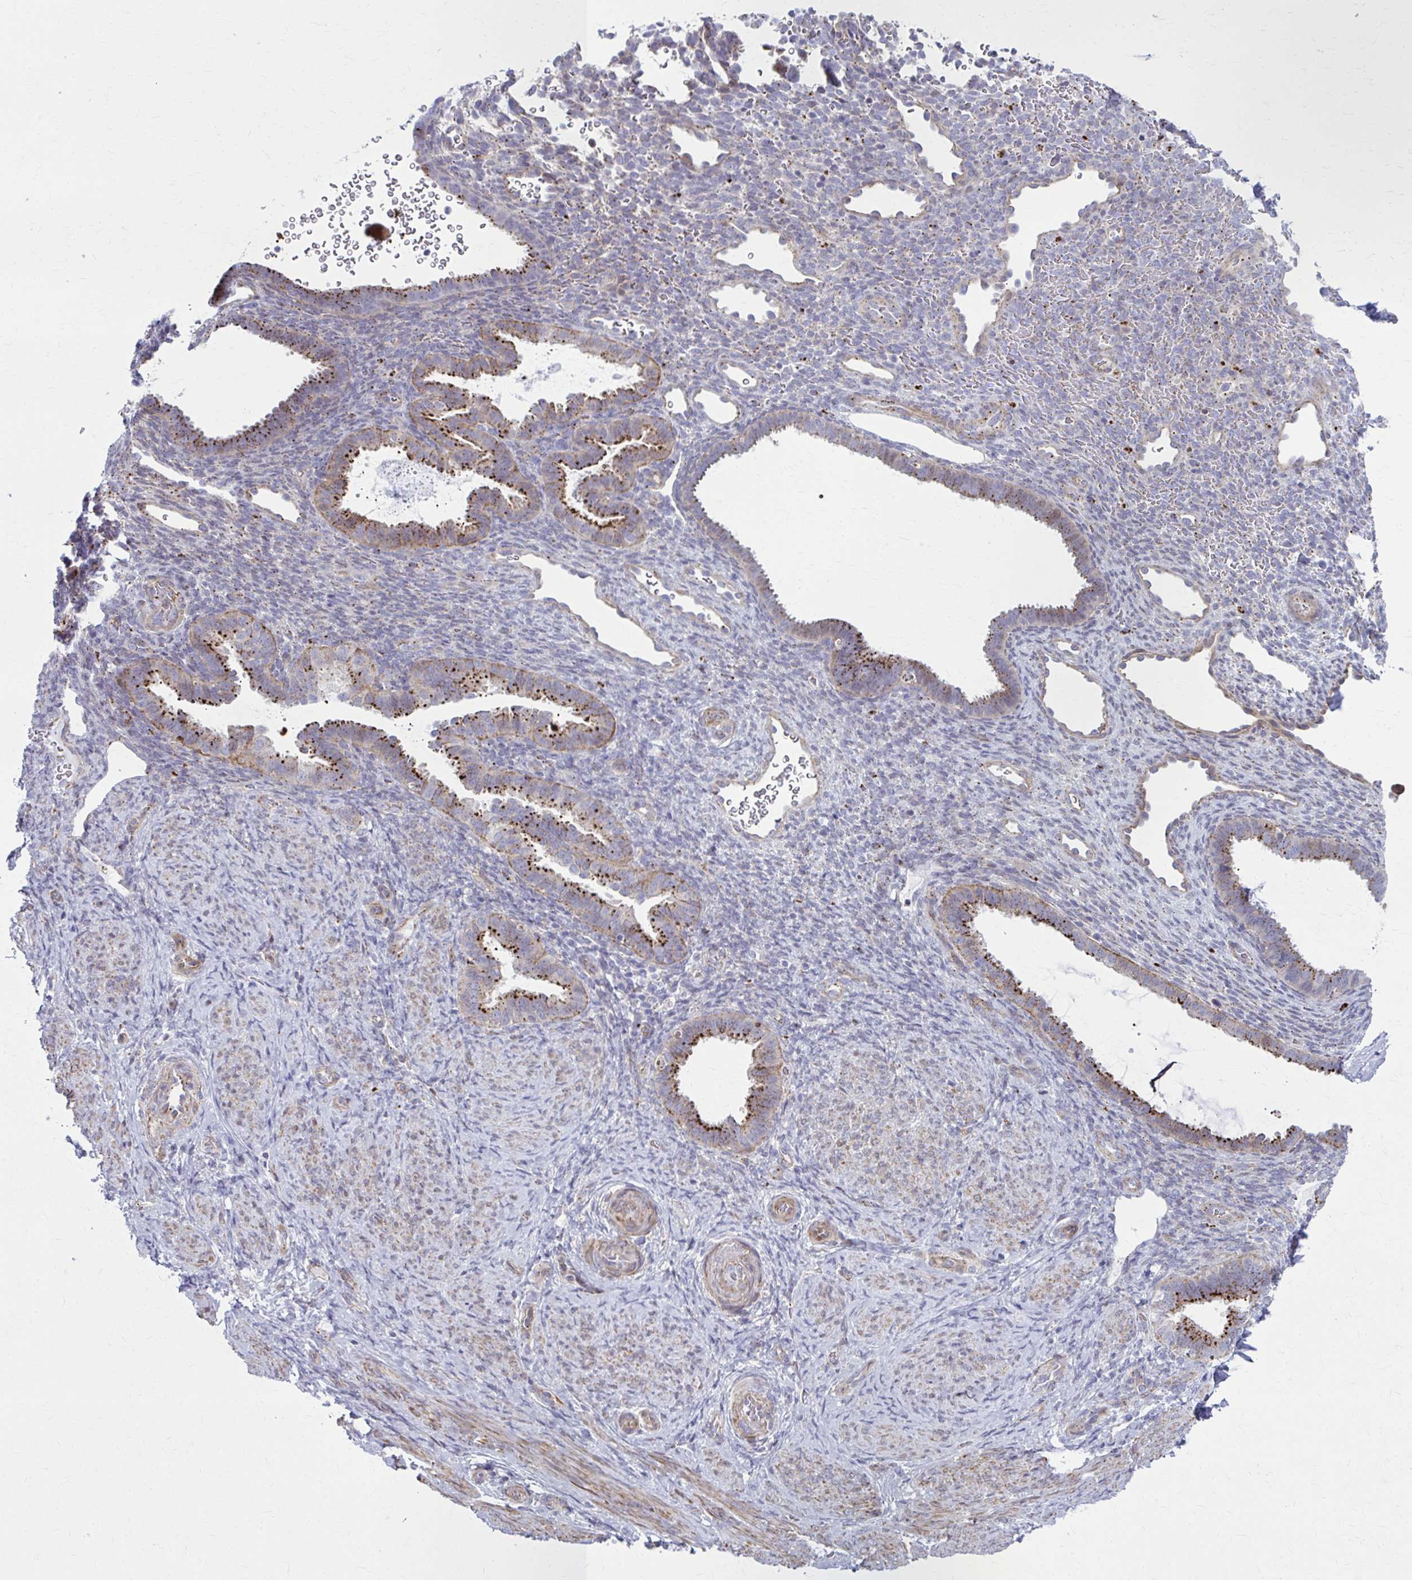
{"staining": {"intensity": "weak", "quantity": "<25%", "location": "cytoplasmic/membranous"}, "tissue": "endometrium", "cell_type": "Cells in endometrial stroma", "image_type": "normal", "snomed": [{"axis": "morphology", "description": "Normal tissue, NOS"}, {"axis": "topography", "description": "Endometrium"}], "caption": "Cells in endometrial stroma are negative for protein expression in benign human endometrium.", "gene": "LRRC4B", "patient": {"sex": "female", "age": 34}}